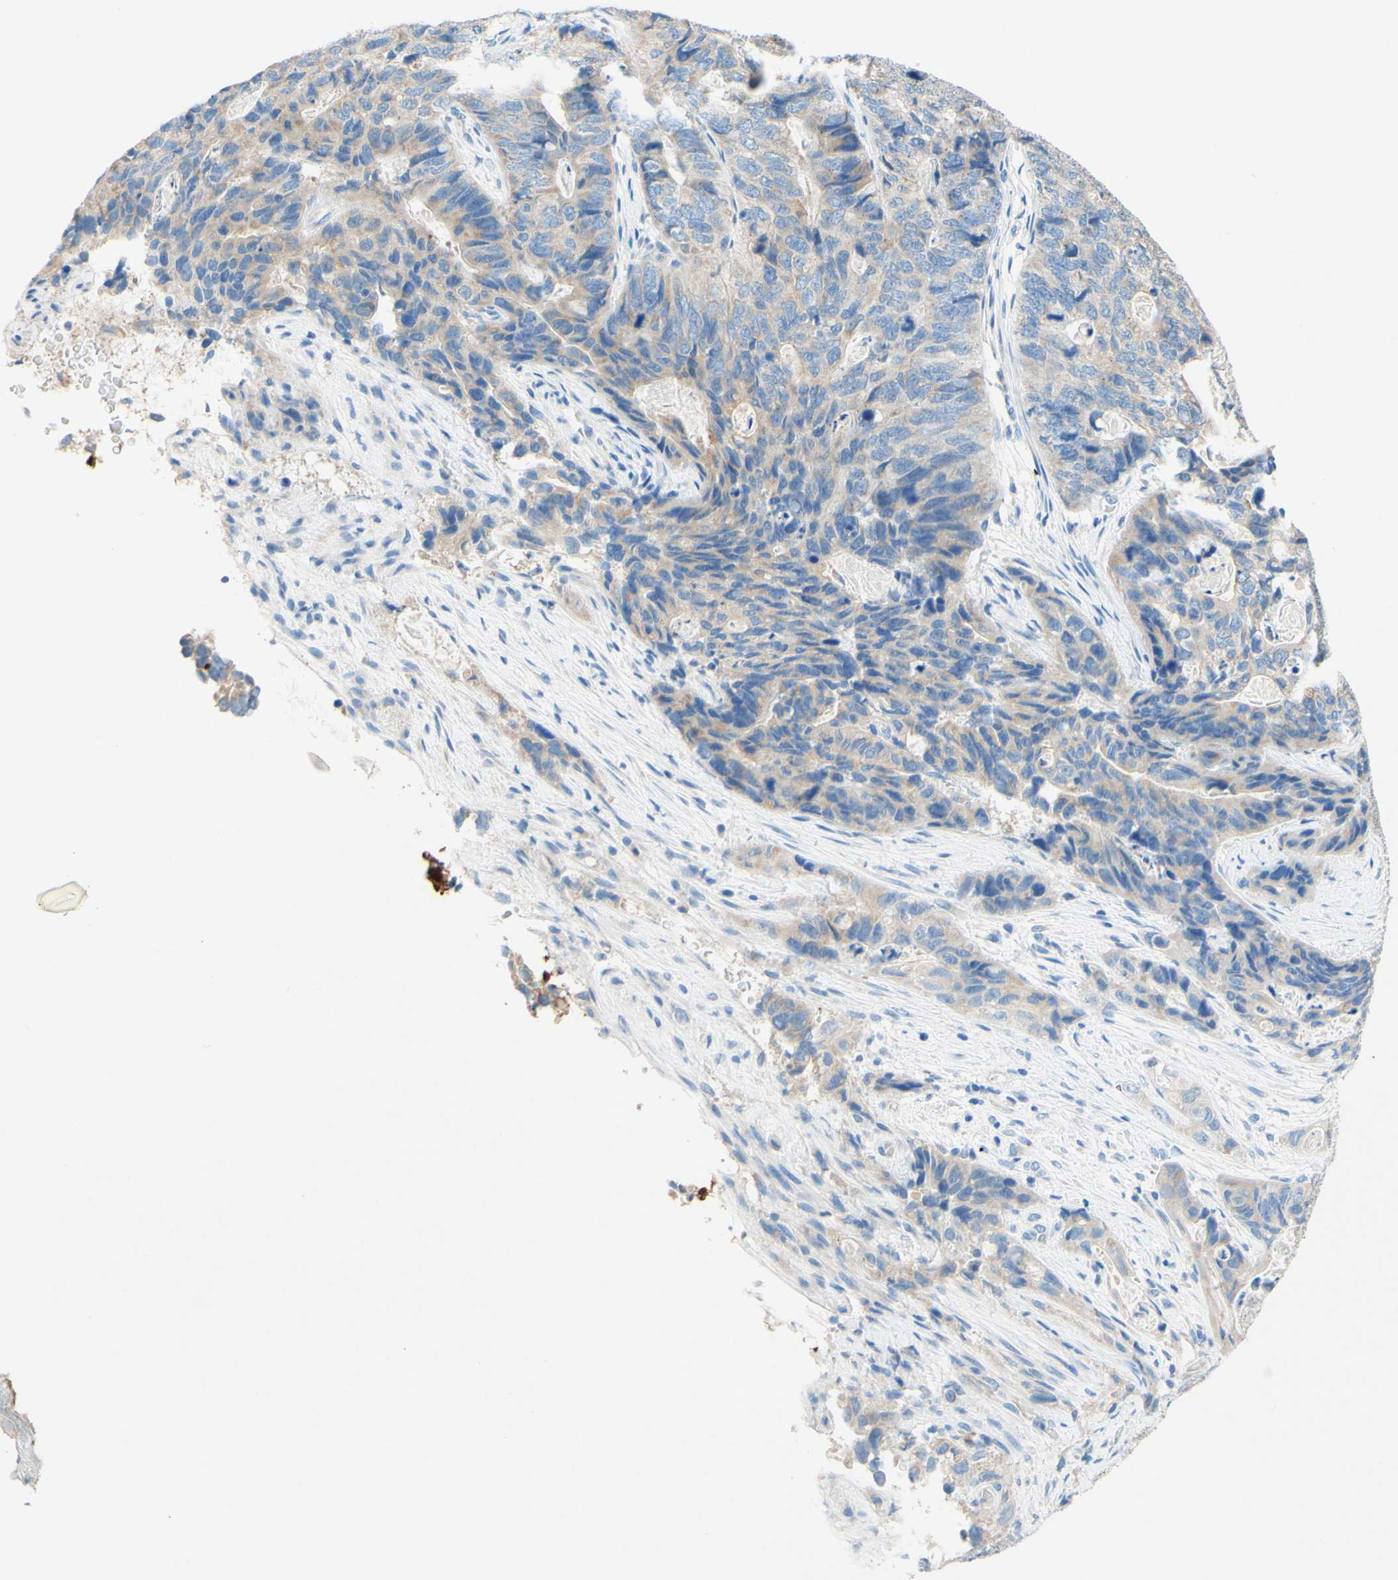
{"staining": {"intensity": "weak", "quantity": "25%-75%", "location": "cytoplasmic/membranous"}, "tissue": "stomach cancer", "cell_type": "Tumor cells", "image_type": "cancer", "snomed": [{"axis": "morphology", "description": "Adenocarcinoma, NOS"}, {"axis": "topography", "description": "Stomach"}], "caption": "Adenocarcinoma (stomach) stained for a protein demonstrates weak cytoplasmic/membranous positivity in tumor cells.", "gene": "SLC46A1", "patient": {"sex": "female", "age": 89}}